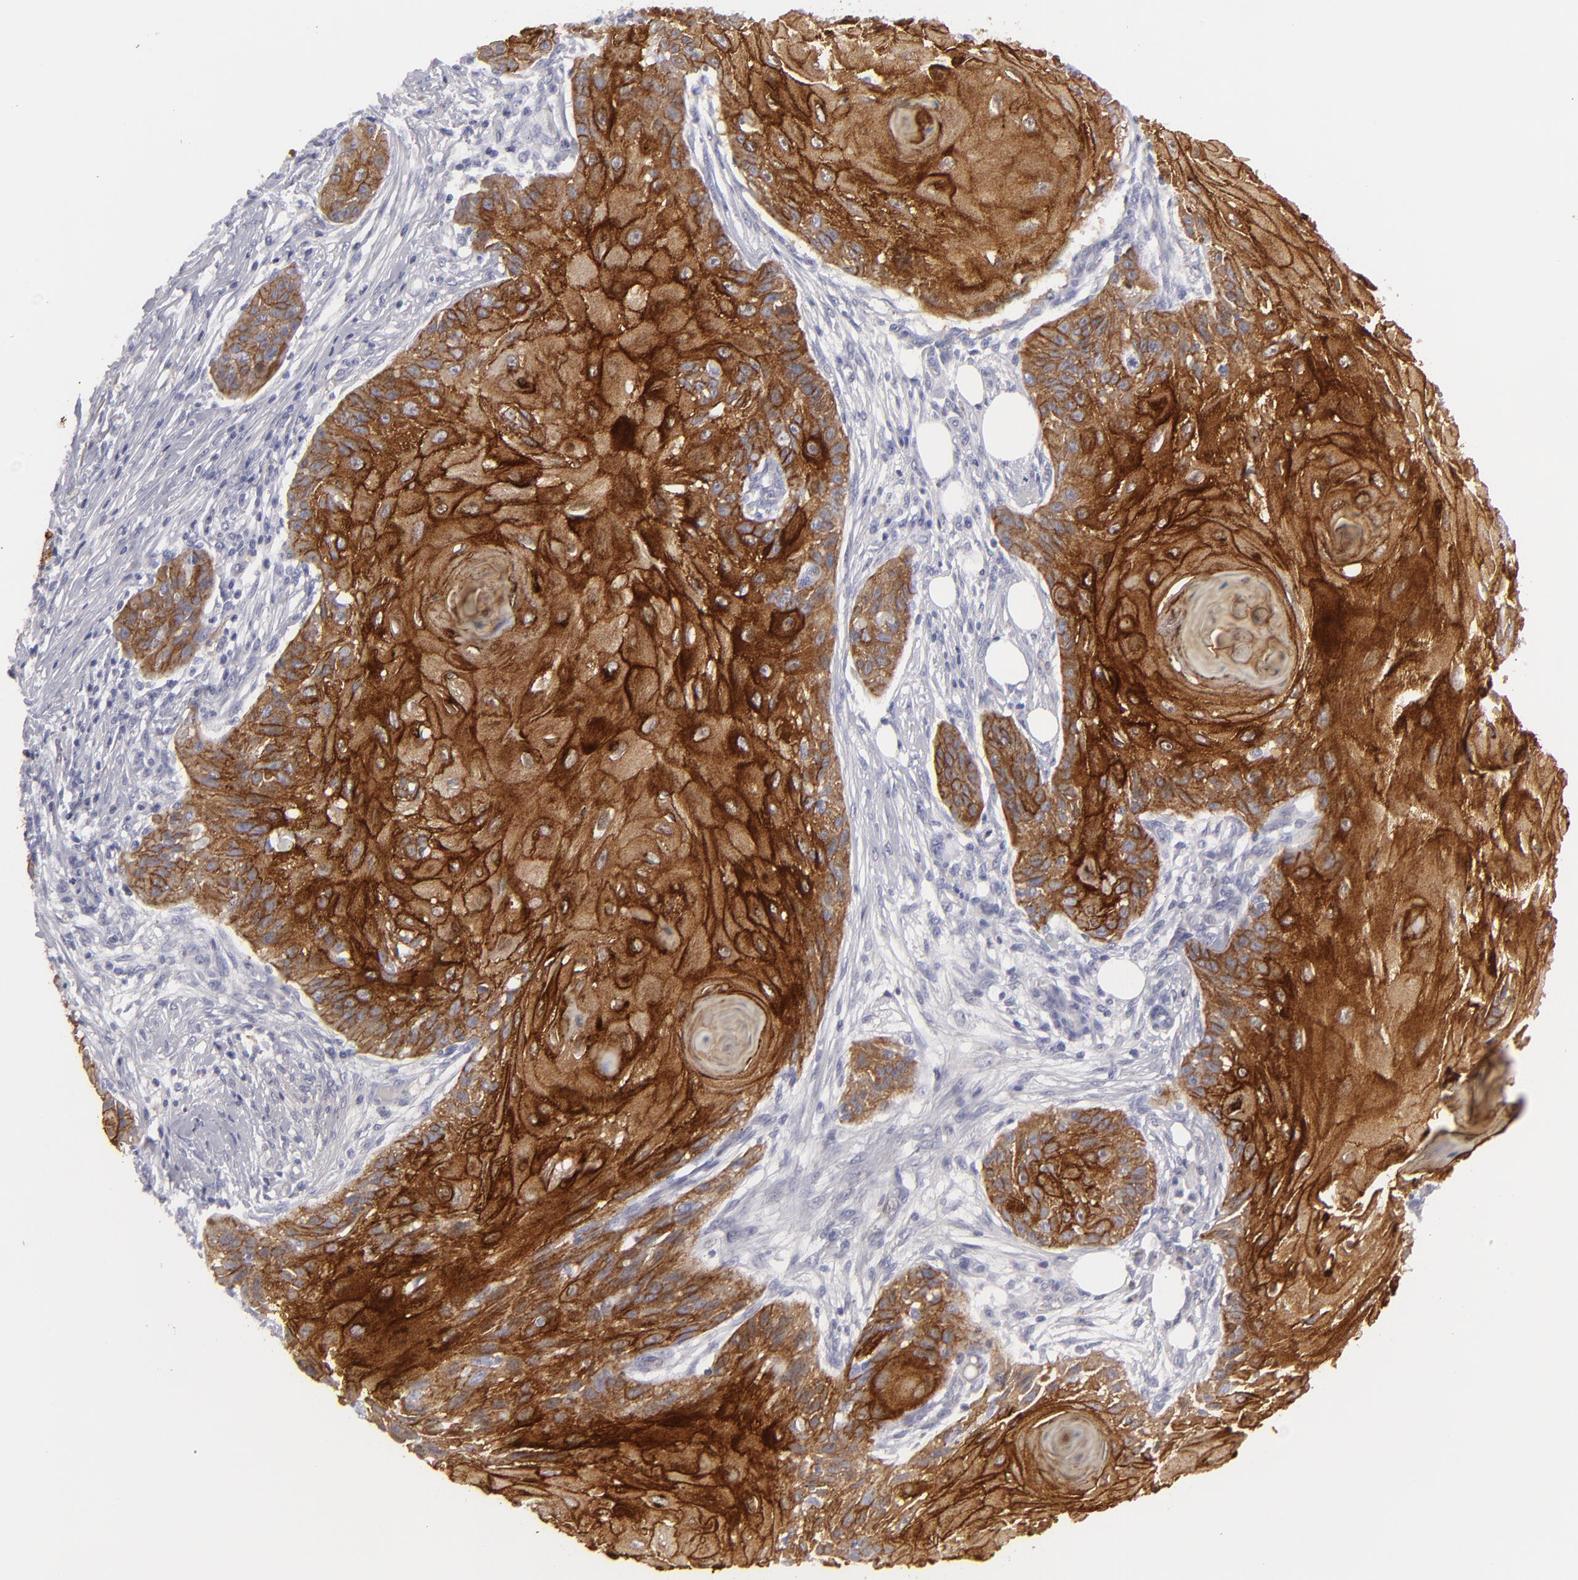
{"staining": {"intensity": "strong", "quantity": ">75%", "location": "cytoplasmic/membranous"}, "tissue": "skin cancer", "cell_type": "Tumor cells", "image_type": "cancer", "snomed": [{"axis": "morphology", "description": "Squamous cell carcinoma, NOS"}, {"axis": "topography", "description": "Skin"}], "caption": "Immunohistochemical staining of skin cancer demonstrates high levels of strong cytoplasmic/membranous expression in approximately >75% of tumor cells.", "gene": "JUP", "patient": {"sex": "female", "age": 88}}